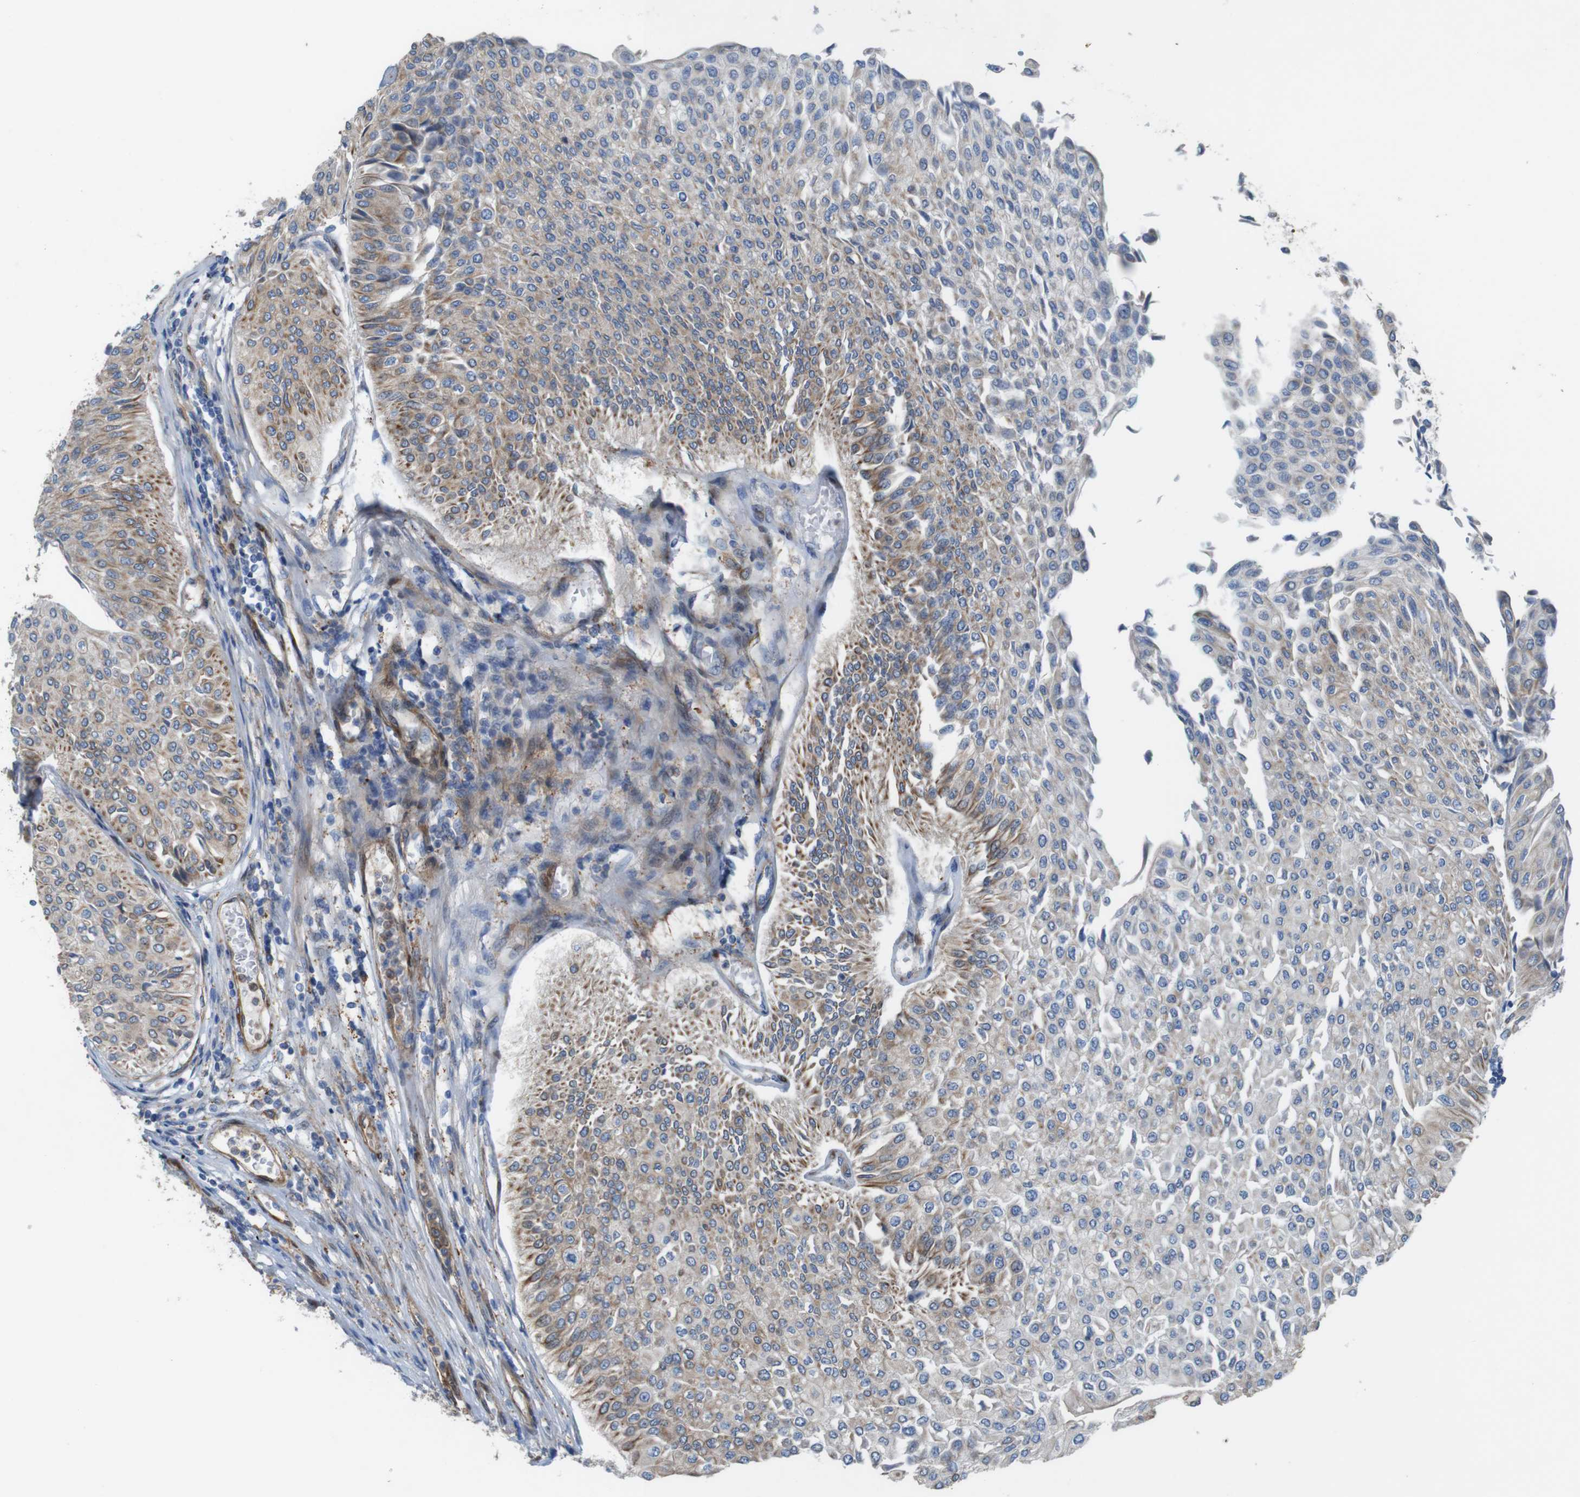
{"staining": {"intensity": "moderate", "quantity": "25%-75%", "location": "cytoplasmic/membranous"}, "tissue": "urothelial cancer", "cell_type": "Tumor cells", "image_type": "cancer", "snomed": [{"axis": "morphology", "description": "Urothelial carcinoma, Low grade"}, {"axis": "topography", "description": "Urinary bladder"}], "caption": "An image of urothelial cancer stained for a protein reveals moderate cytoplasmic/membranous brown staining in tumor cells. (DAB IHC, brown staining for protein, blue staining for nuclei).", "gene": "PTGER4", "patient": {"sex": "male", "age": 67}}